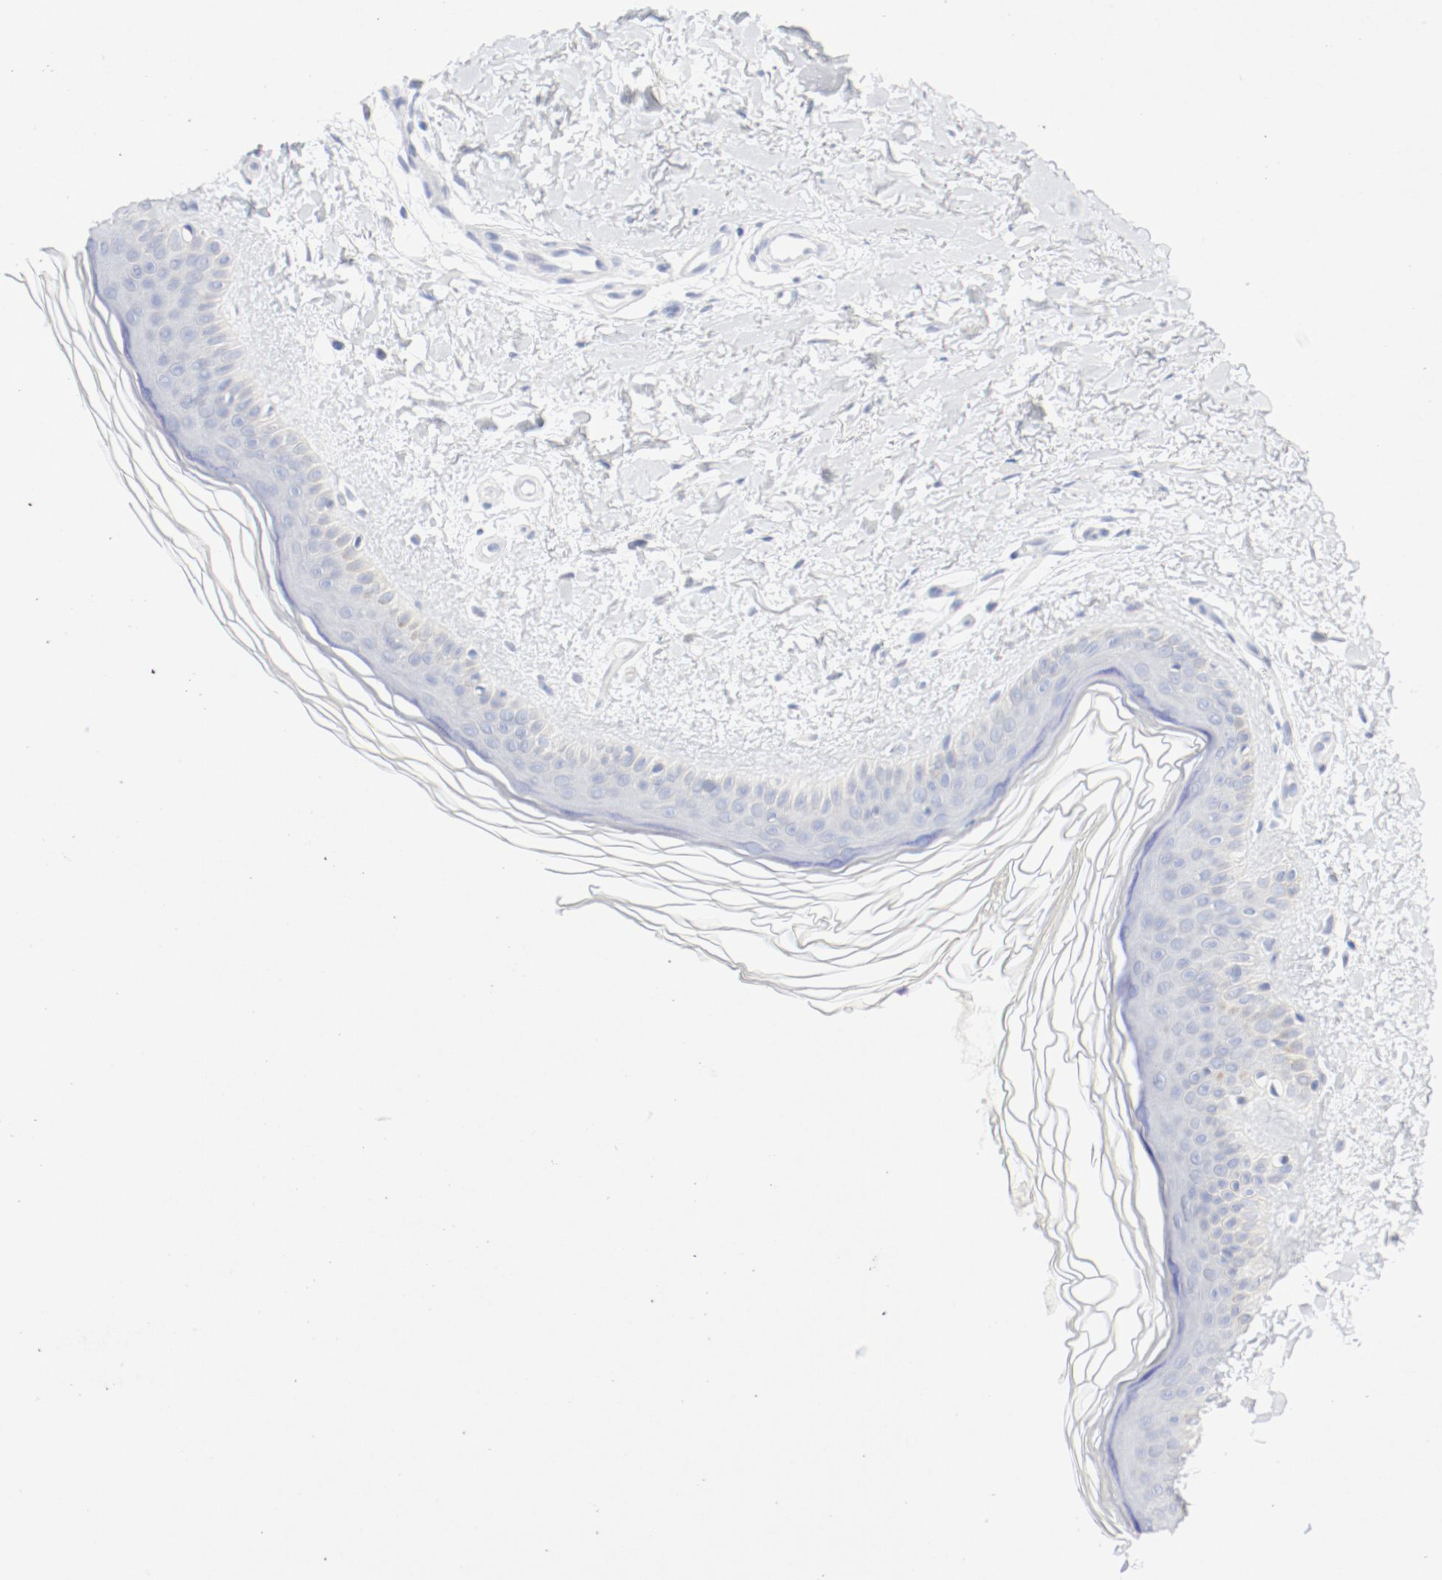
{"staining": {"intensity": "negative", "quantity": "none", "location": "none"}, "tissue": "skin", "cell_type": "Fibroblasts", "image_type": "normal", "snomed": [{"axis": "morphology", "description": "Normal tissue, NOS"}, {"axis": "topography", "description": "Skin"}], "caption": "High power microscopy photomicrograph of an immunohistochemistry (IHC) histopathology image of unremarkable skin, revealing no significant staining in fibroblasts.", "gene": "PGM1", "patient": {"sex": "female", "age": 19}}